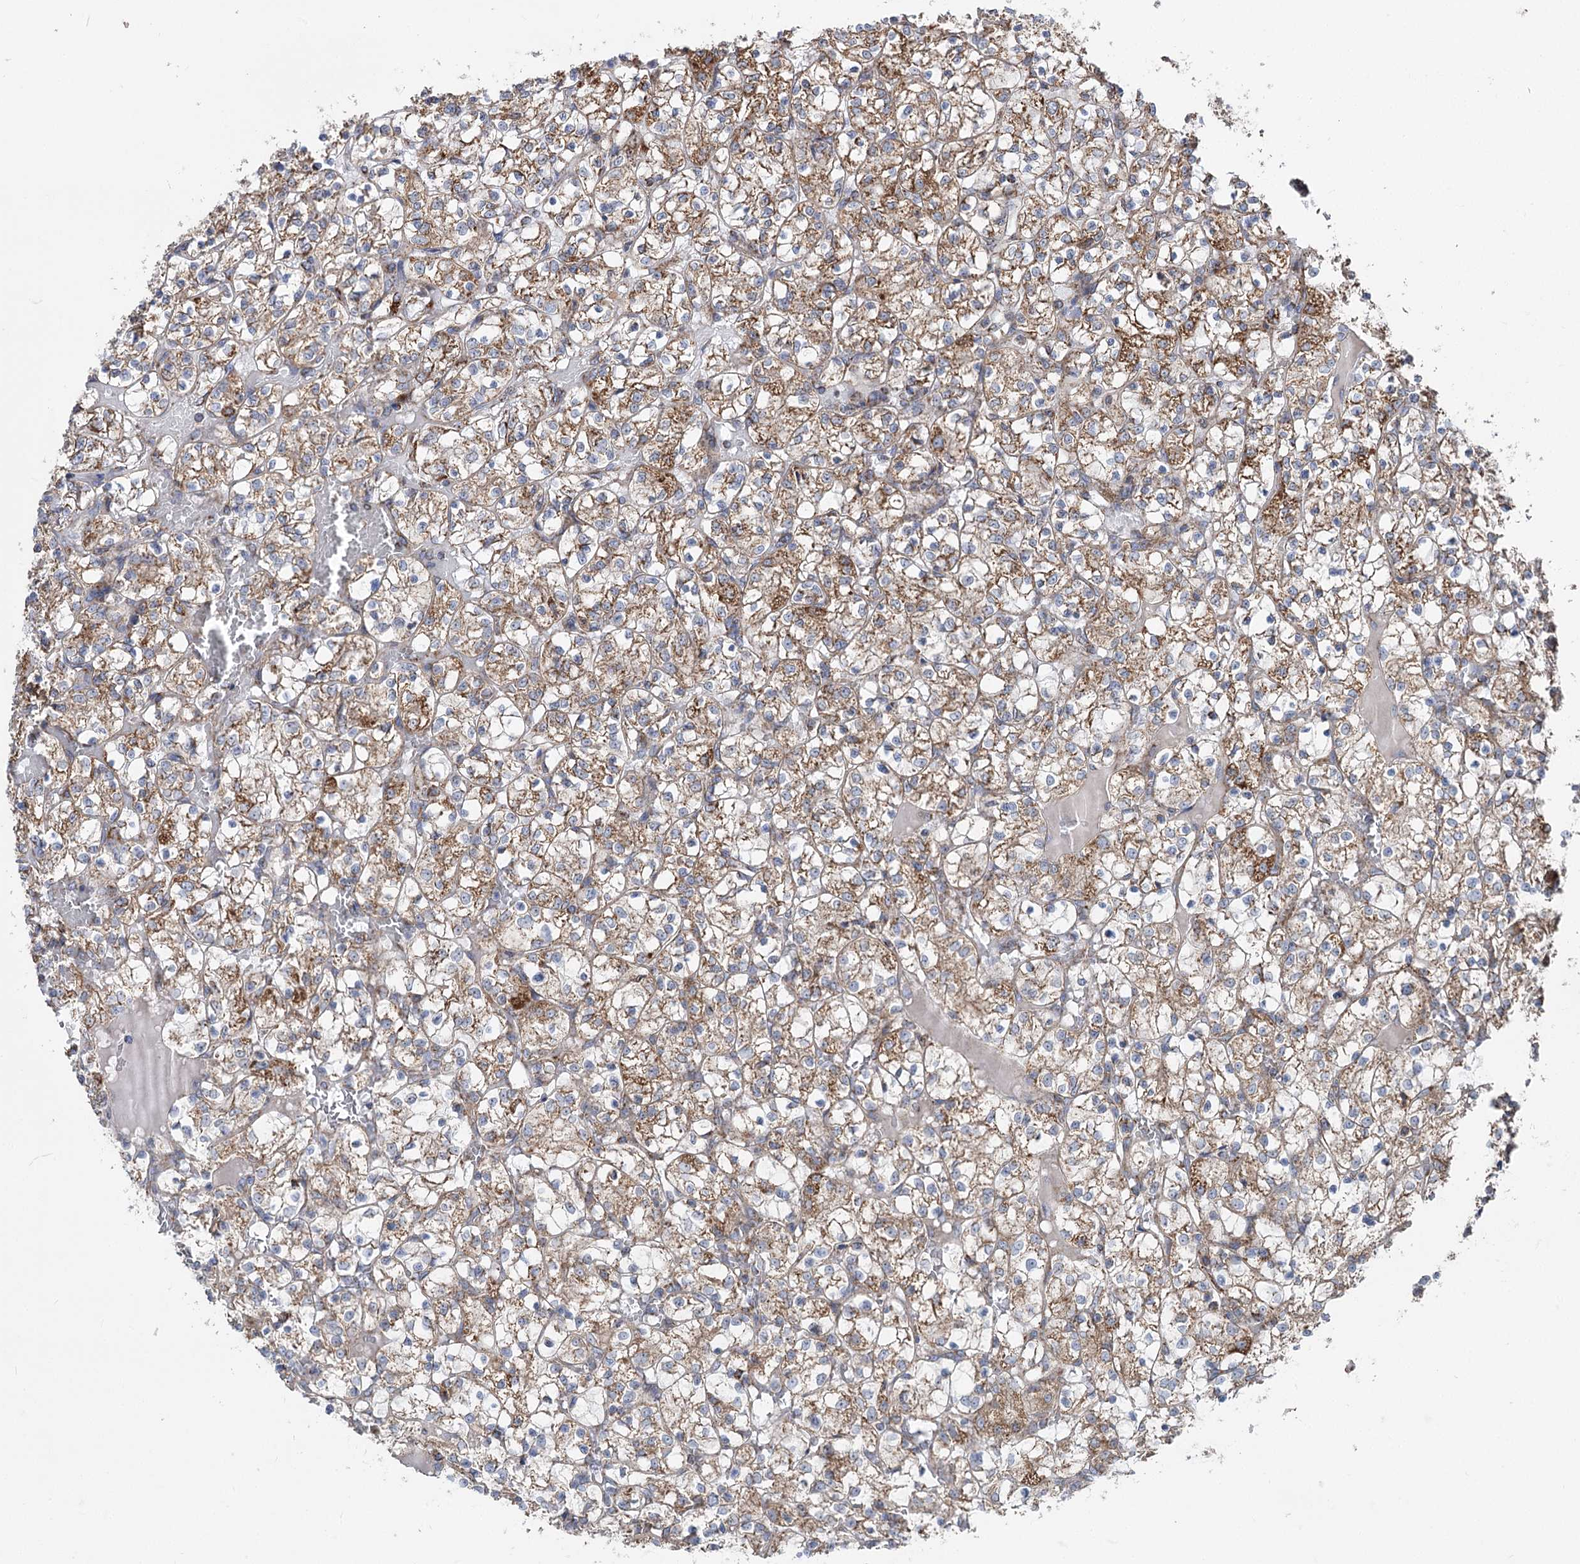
{"staining": {"intensity": "moderate", "quantity": "25%-75%", "location": "cytoplasmic/membranous"}, "tissue": "renal cancer", "cell_type": "Tumor cells", "image_type": "cancer", "snomed": [{"axis": "morphology", "description": "Adenocarcinoma, NOS"}, {"axis": "topography", "description": "Kidney"}], "caption": "Tumor cells exhibit medium levels of moderate cytoplasmic/membranous staining in approximately 25%-75% of cells in renal cancer (adenocarcinoma). (Stains: DAB (3,3'-diaminobenzidine) in brown, nuclei in blue, Microscopy: brightfield microscopy at high magnification).", "gene": "MSANTD2", "patient": {"sex": "female", "age": 69}}